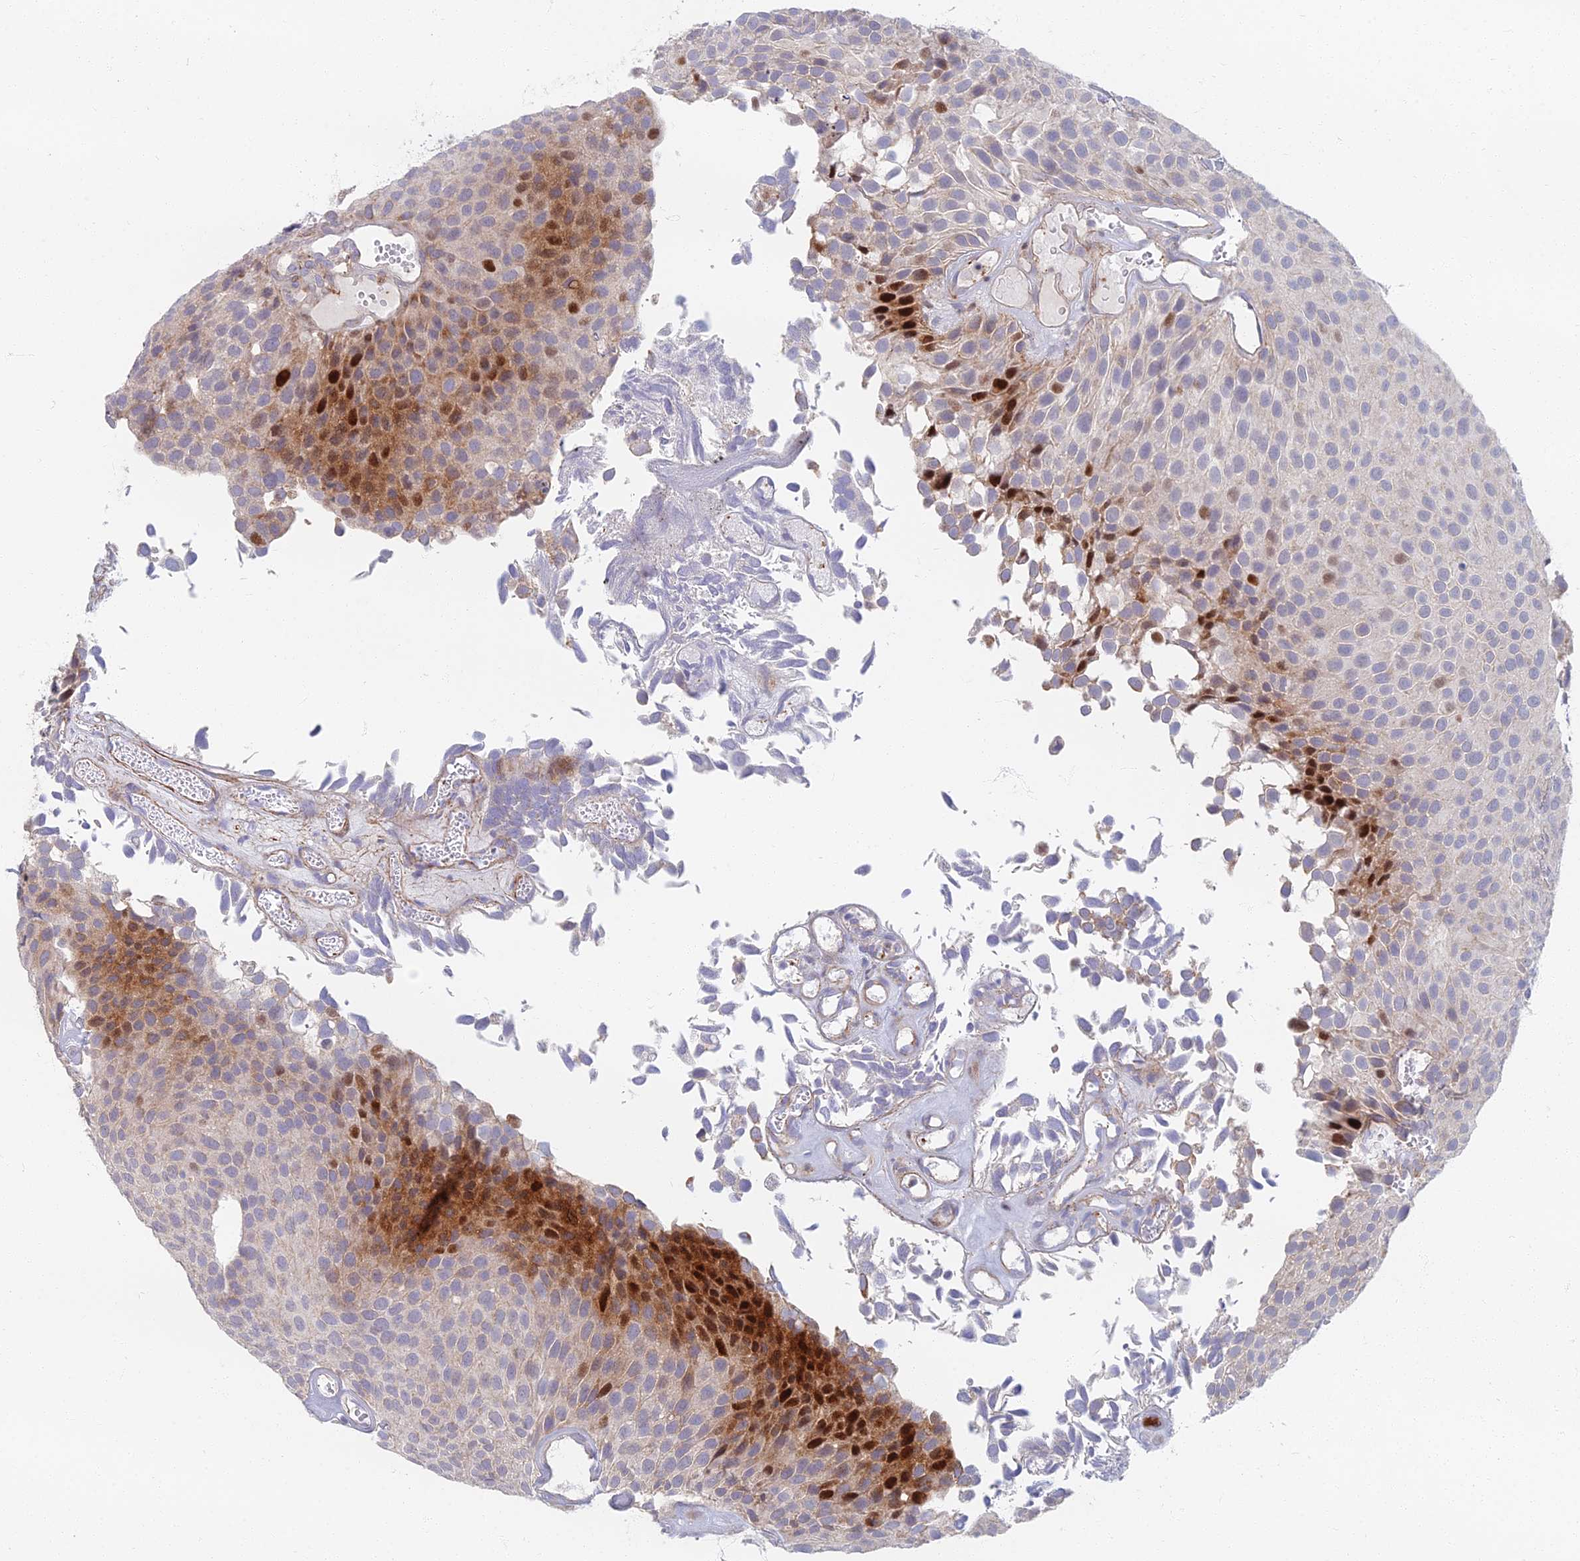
{"staining": {"intensity": "strong", "quantity": "<25%", "location": "cytoplasmic/membranous,nuclear"}, "tissue": "urothelial cancer", "cell_type": "Tumor cells", "image_type": "cancer", "snomed": [{"axis": "morphology", "description": "Urothelial carcinoma, Low grade"}, {"axis": "topography", "description": "Urinary bladder"}], "caption": "Low-grade urothelial carcinoma stained for a protein (brown) shows strong cytoplasmic/membranous and nuclear positive staining in about <25% of tumor cells.", "gene": "C15orf40", "patient": {"sex": "male", "age": 89}}